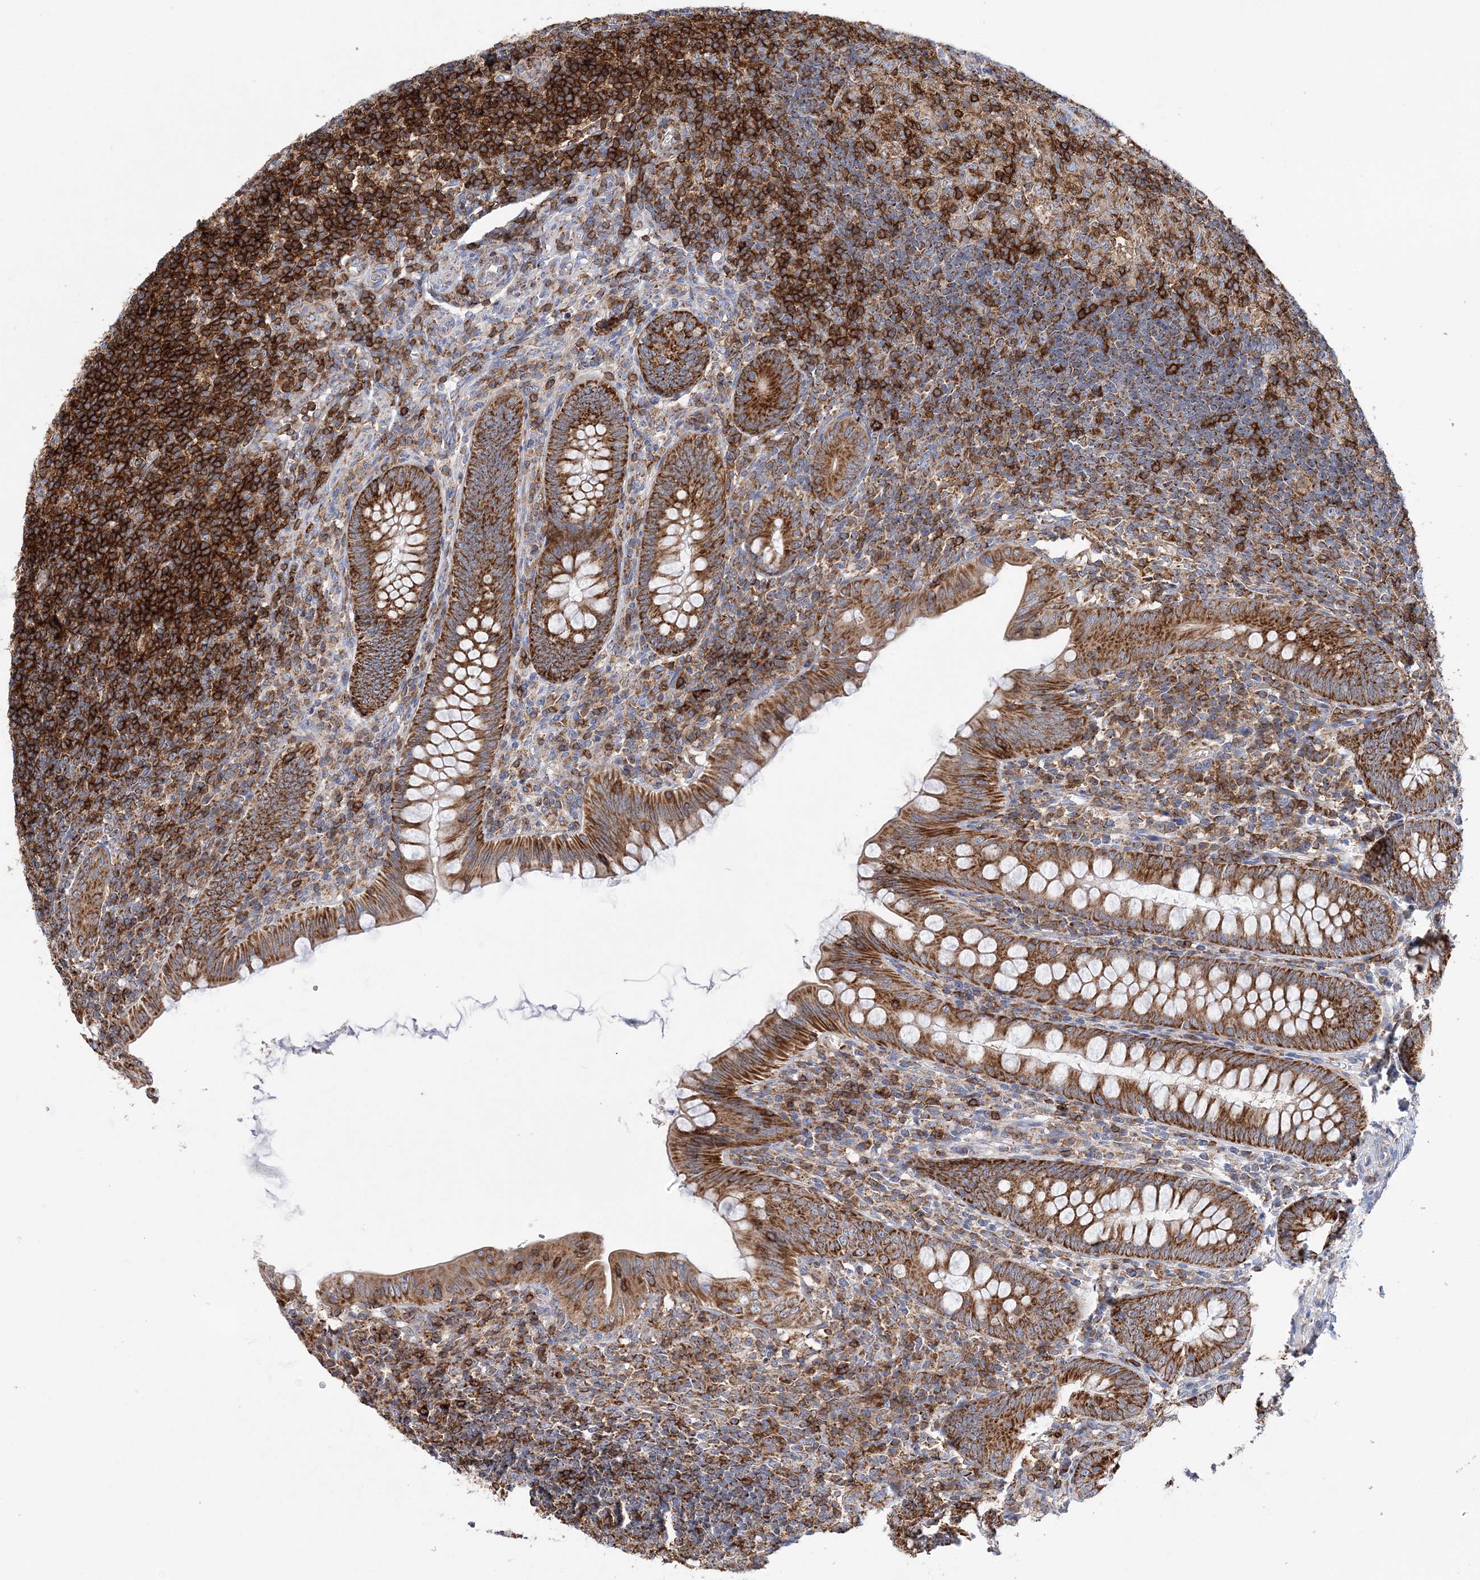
{"staining": {"intensity": "strong", "quantity": ">75%", "location": "cytoplasmic/membranous"}, "tissue": "appendix", "cell_type": "Glandular cells", "image_type": "normal", "snomed": [{"axis": "morphology", "description": "Normal tissue, NOS"}, {"axis": "topography", "description": "Appendix"}], "caption": "Immunohistochemistry (IHC) micrograph of unremarkable appendix: human appendix stained using immunohistochemistry shows high levels of strong protein expression localized specifically in the cytoplasmic/membranous of glandular cells, appearing as a cytoplasmic/membranous brown color.", "gene": "TTC32", "patient": {"sex": "male", "age": 14}}